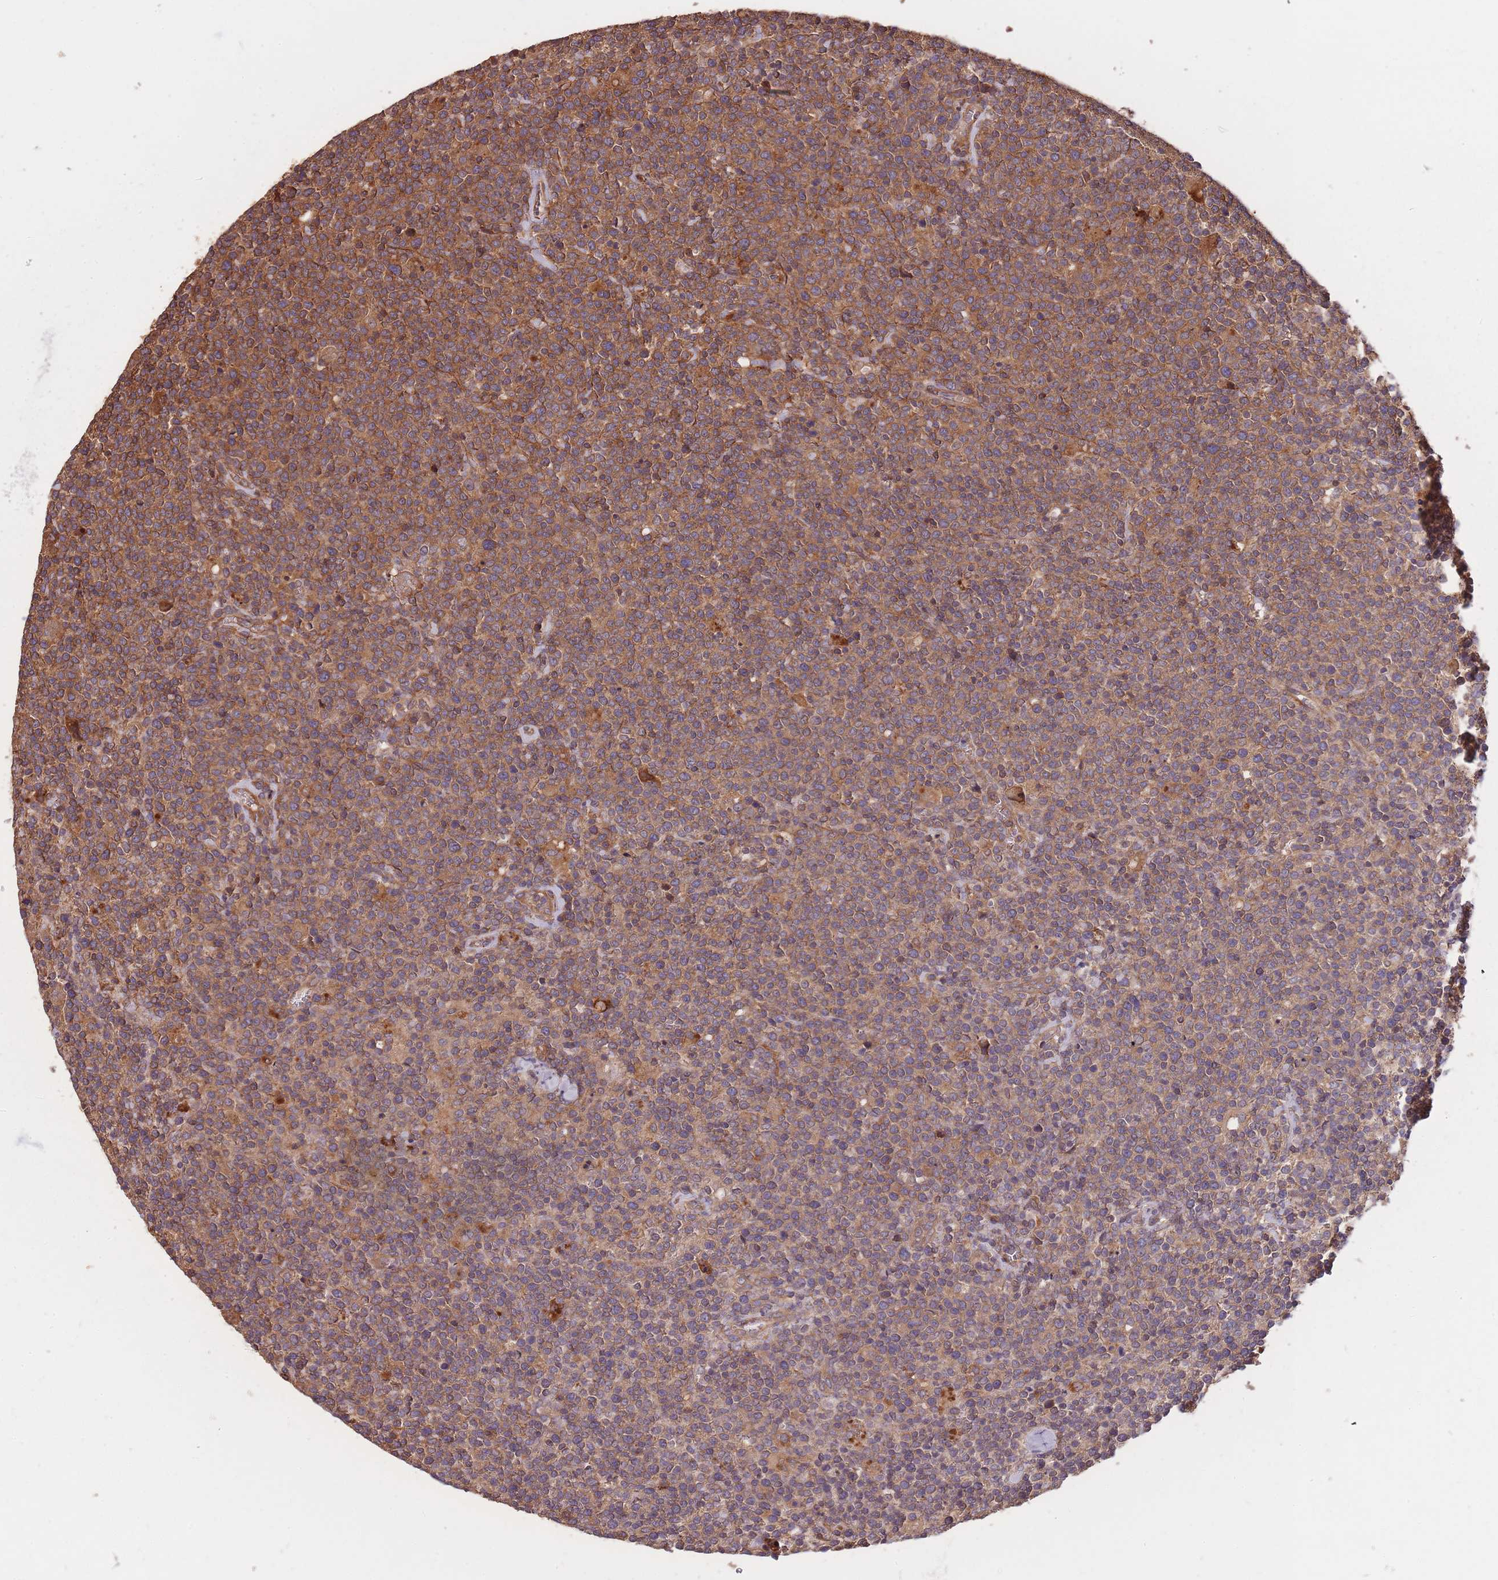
{"staining": {"intensity": "moderate", "quantity": ">75%", "location": "cytoplasmic/membranous"}, "tissue": "lymphoma", "cell_type": "Tumor cells", "image_type": "cancer", "snomed": [{"axis": "morphology", "description": "Malignant lymphoma, non-Hodgkin's type, High grade"}, {"axis": "topography", "description": "Lymph node"}], "caption": "Malignant lymphoma, non-Hodgkin's type (high-grade) tissue shows moderate cytoplasmic/membranous positivity in about >75% of tumor cells (IHC, brightfield microscopy, high magnification).", "gene": "ARMH3", "patient": {"sex": "male", "age": 61}}